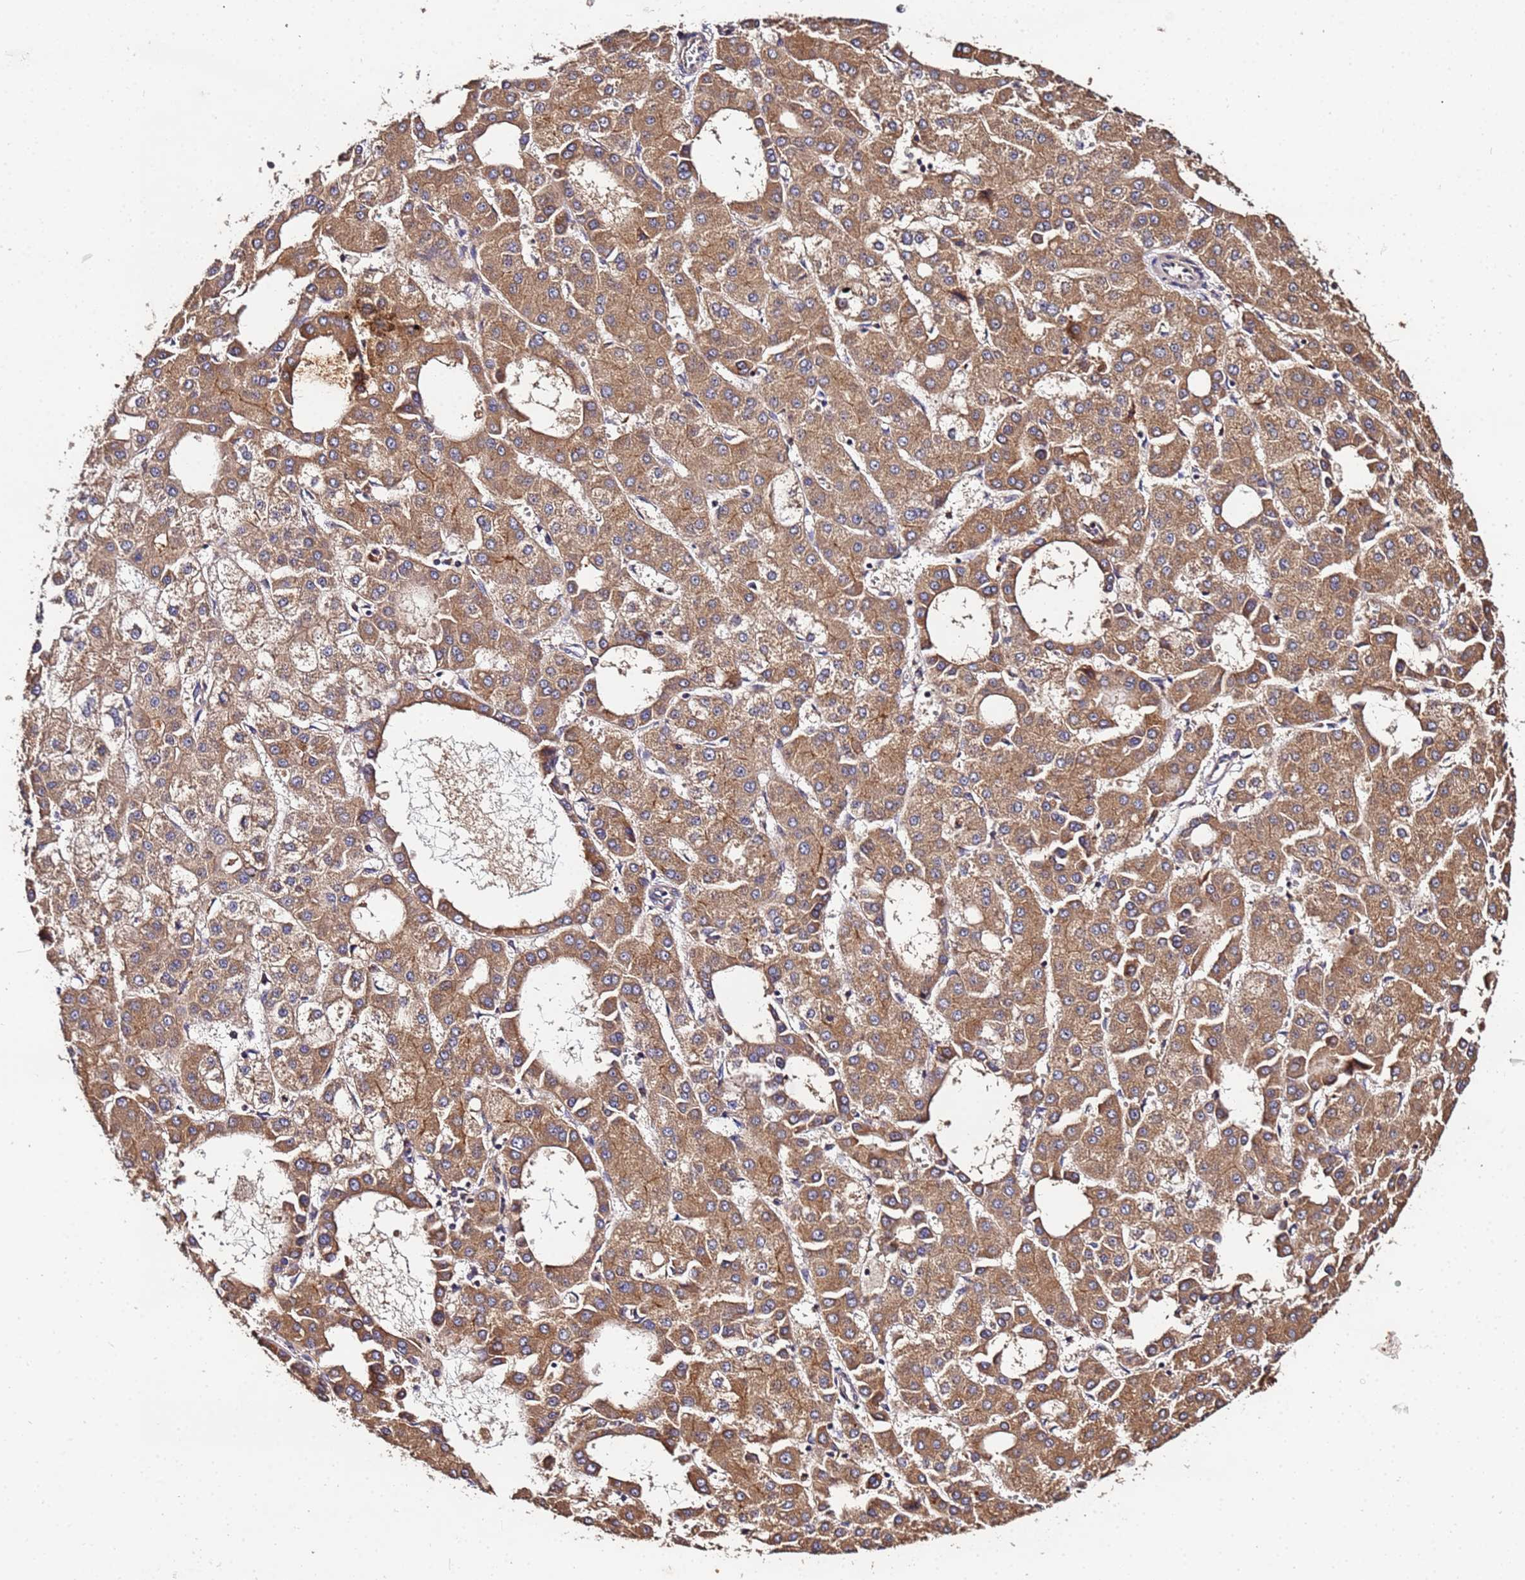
{"staining": {"intensity": "moderate", "quantity": ">75%", "location": "cytoplasmic/membranous"}, "tissue": "liver cancer", "cell_type": "Tumor cells", "image_type": "cancer", "snomed": [{"axis": "morphology", "description": "Carcinoma, Hepatocellular, NOS"}, {"axis": "topography", "description": "Liver"}], "caption": "Immunohistochemical staining of human hepatocellular carcinoma (liver) reveals moderate cytoplasmic/membranous protein expression in about >75% of tumor cells.", "gene": "MTERF1", "patient": {"sex": "male", "age": 47}}